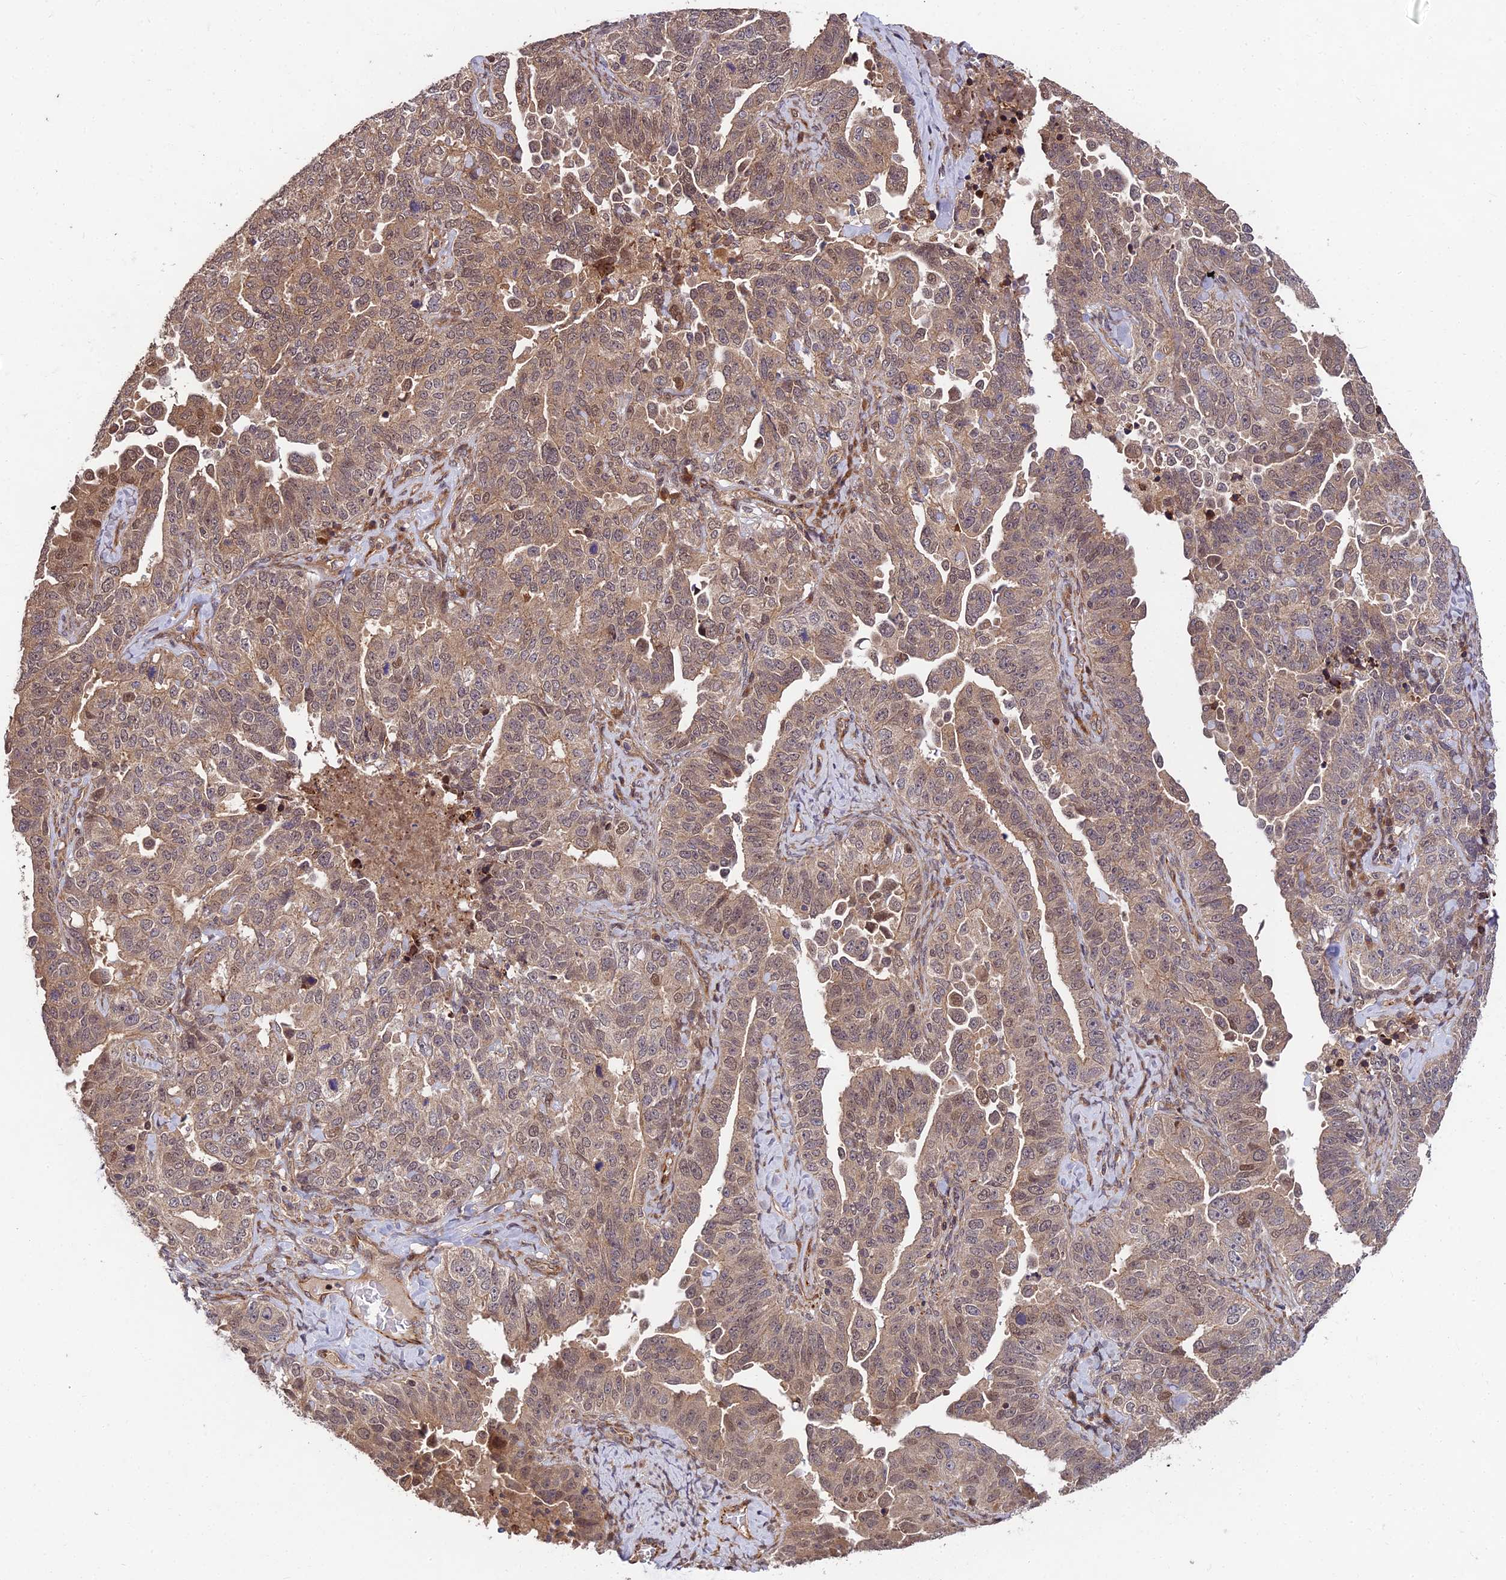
{"staining": {"intensity": "moderate", "quantity": ">75%", "location": "cytoplasmic/membranous,nuclear"}, "tissue": "ovarian cancer", "cell_type": "Tumor cells", "image_type": "cancer", "snomed": [{"axis": "morphology", "description": "Carcinoma, endometroid"}, {"axis": "topography", "description": "Ovary"}], "caption": "Immunohistochemical staining of ovarian cancer (endometroid carcinoma) displays moderate cytoplasmic/membranous and nuclear protein staining in about >75% of tumor cells. (DAB (3,3'-diaminobenzidine) IHC with brightfield microscopy, high magnification).", "gene": "MKKS", "patient": {"sex": "female", "age": 62}}